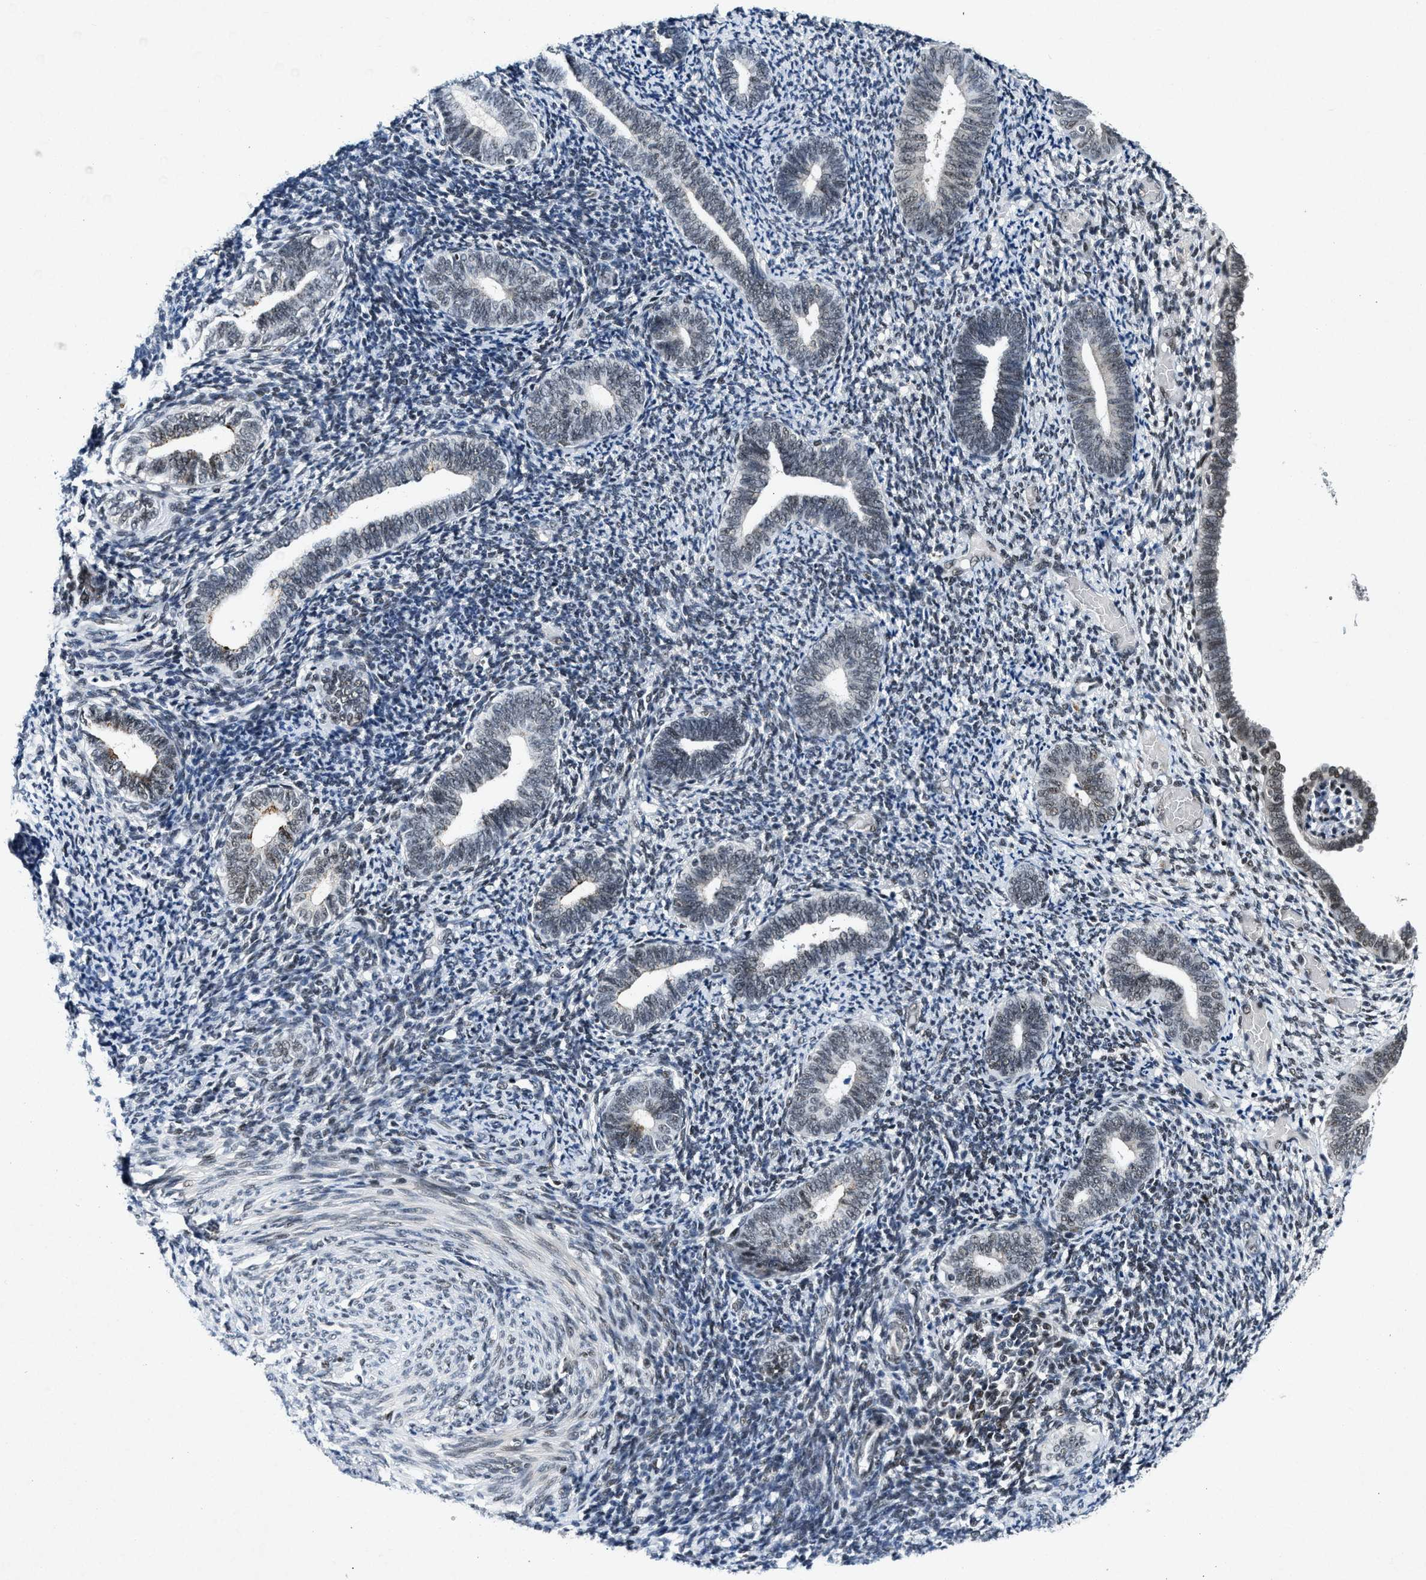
{"staining": {"intensity": "moderate", "quantity": "<25%", "location": "nuclear"}, "tissue": "endometrium", "cell_type": "Cells in endometrial stroma", "image_type": "normal", "snomed": [{"axis": "morphology", "description": "Normal tissue, NOS"}, {"axis": "topography", "description": "Endometrium"}], "caption": "Immunohistochemical staining of unremarkable human endometrium exhibits low levels of moderate nuclear expression in approximately <25% of cells in endometrial stroma. The protein of interest is stained brown, and the nuclei are stained in blue (DAB (3,3'-diaminobenzidine) IHC with brightfield microscopy, high magnification).", "gene": "NCOA1", "patient": {"sex": "female", "age": 66}}